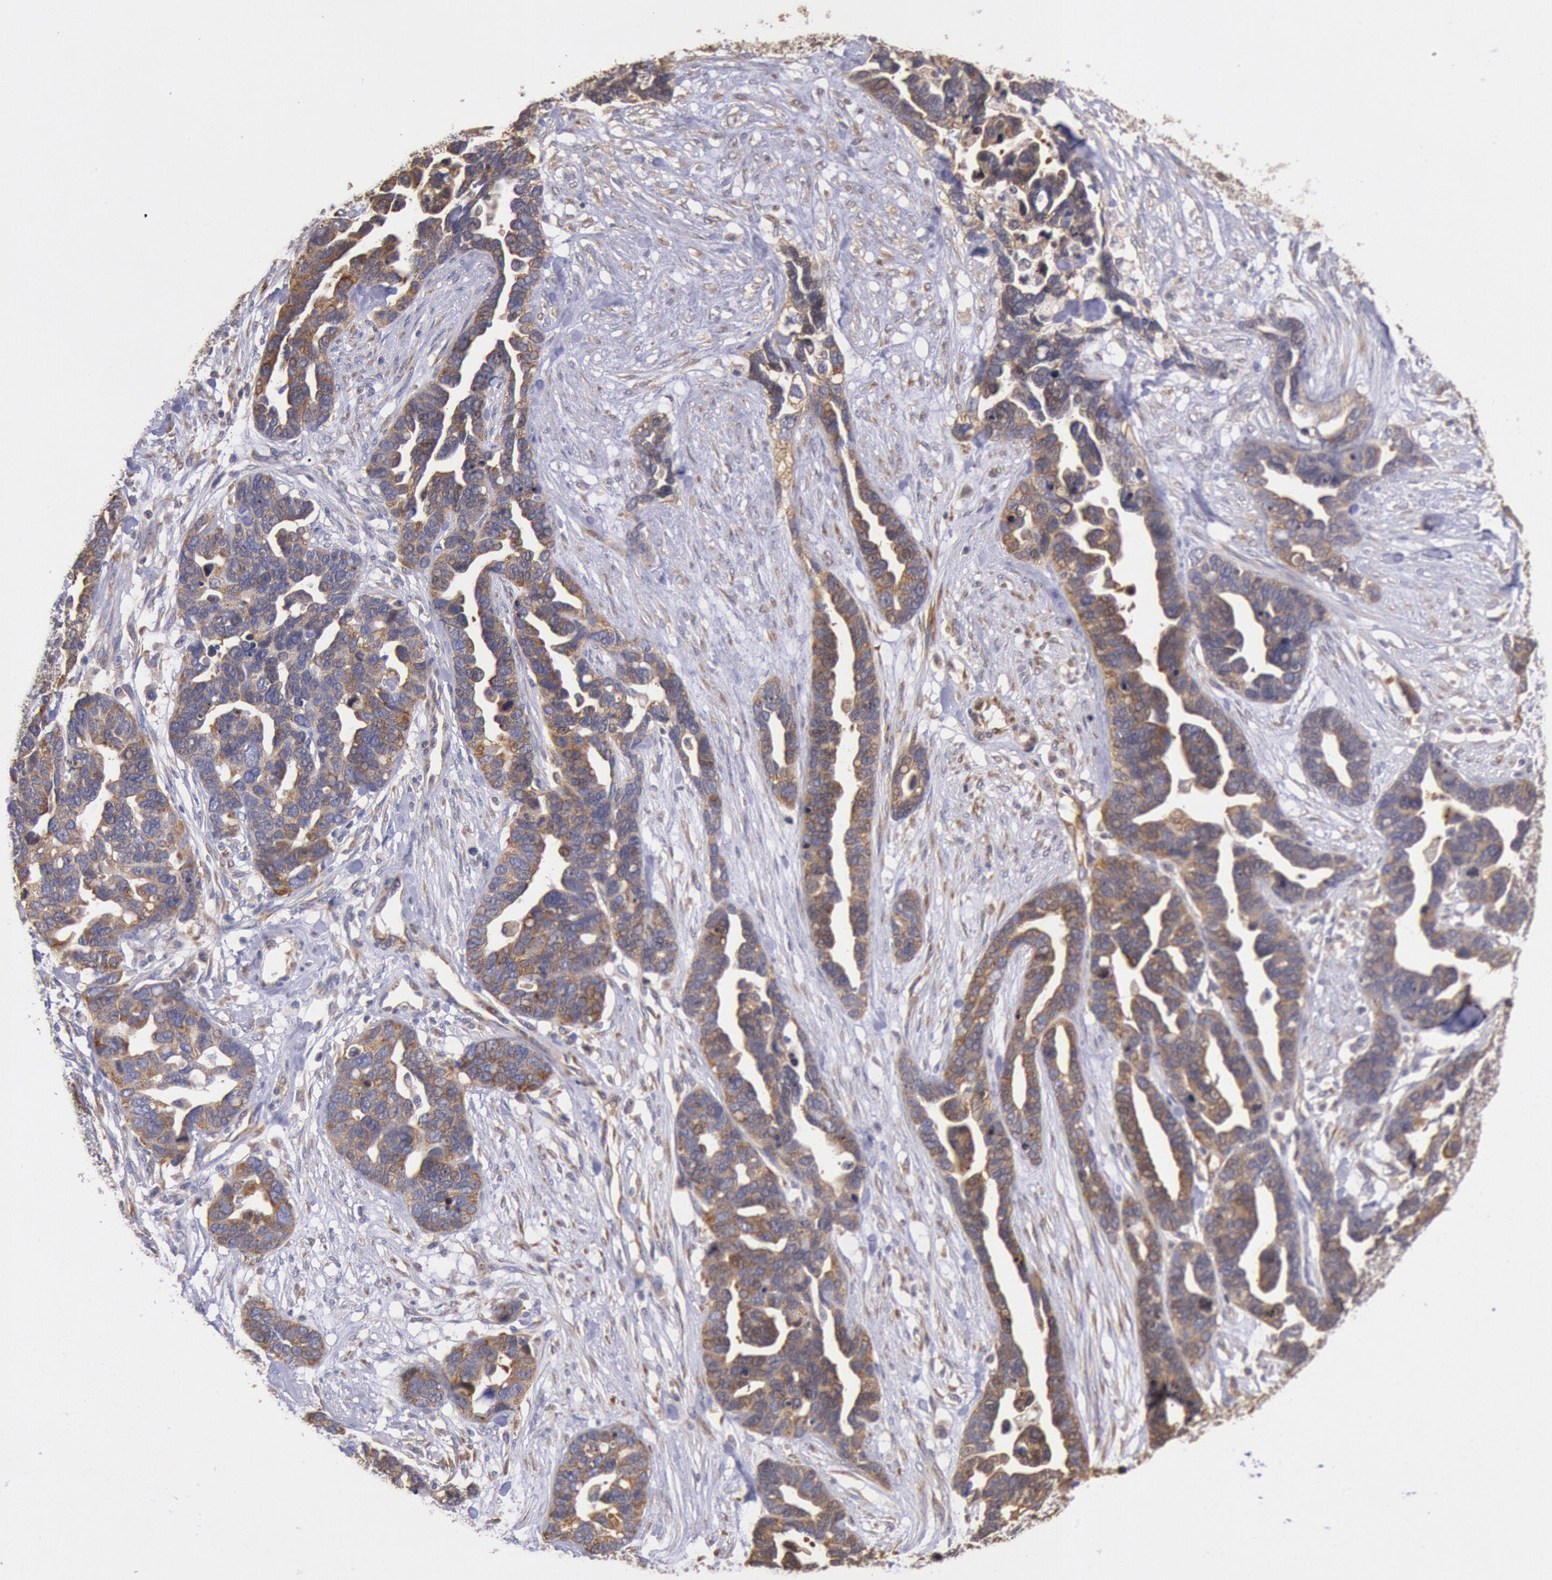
{"staining": {"intensity": "moderate", "quantity": ">75%", "location": "cytoplasmic/membranous"}, "tissue": "ovarian cancer", "cell_type": "Tumor cells", "image_type": "cancer", "snomed": [{"axis": "morphology", "description": "Cystadenocarcinoma, serous, NOS"}, {"axis": "topography", "description": "Ovary"}], "caption": "There is medium levels of moderate cytoplasmic/membranous staining in tumor cells of ovarian serous cystadenocarcinoma, as demonstrated by immunohistochemical staining (brown color).", "gene": "DRG1", "patient": {"sex": "female", "age": 54}}